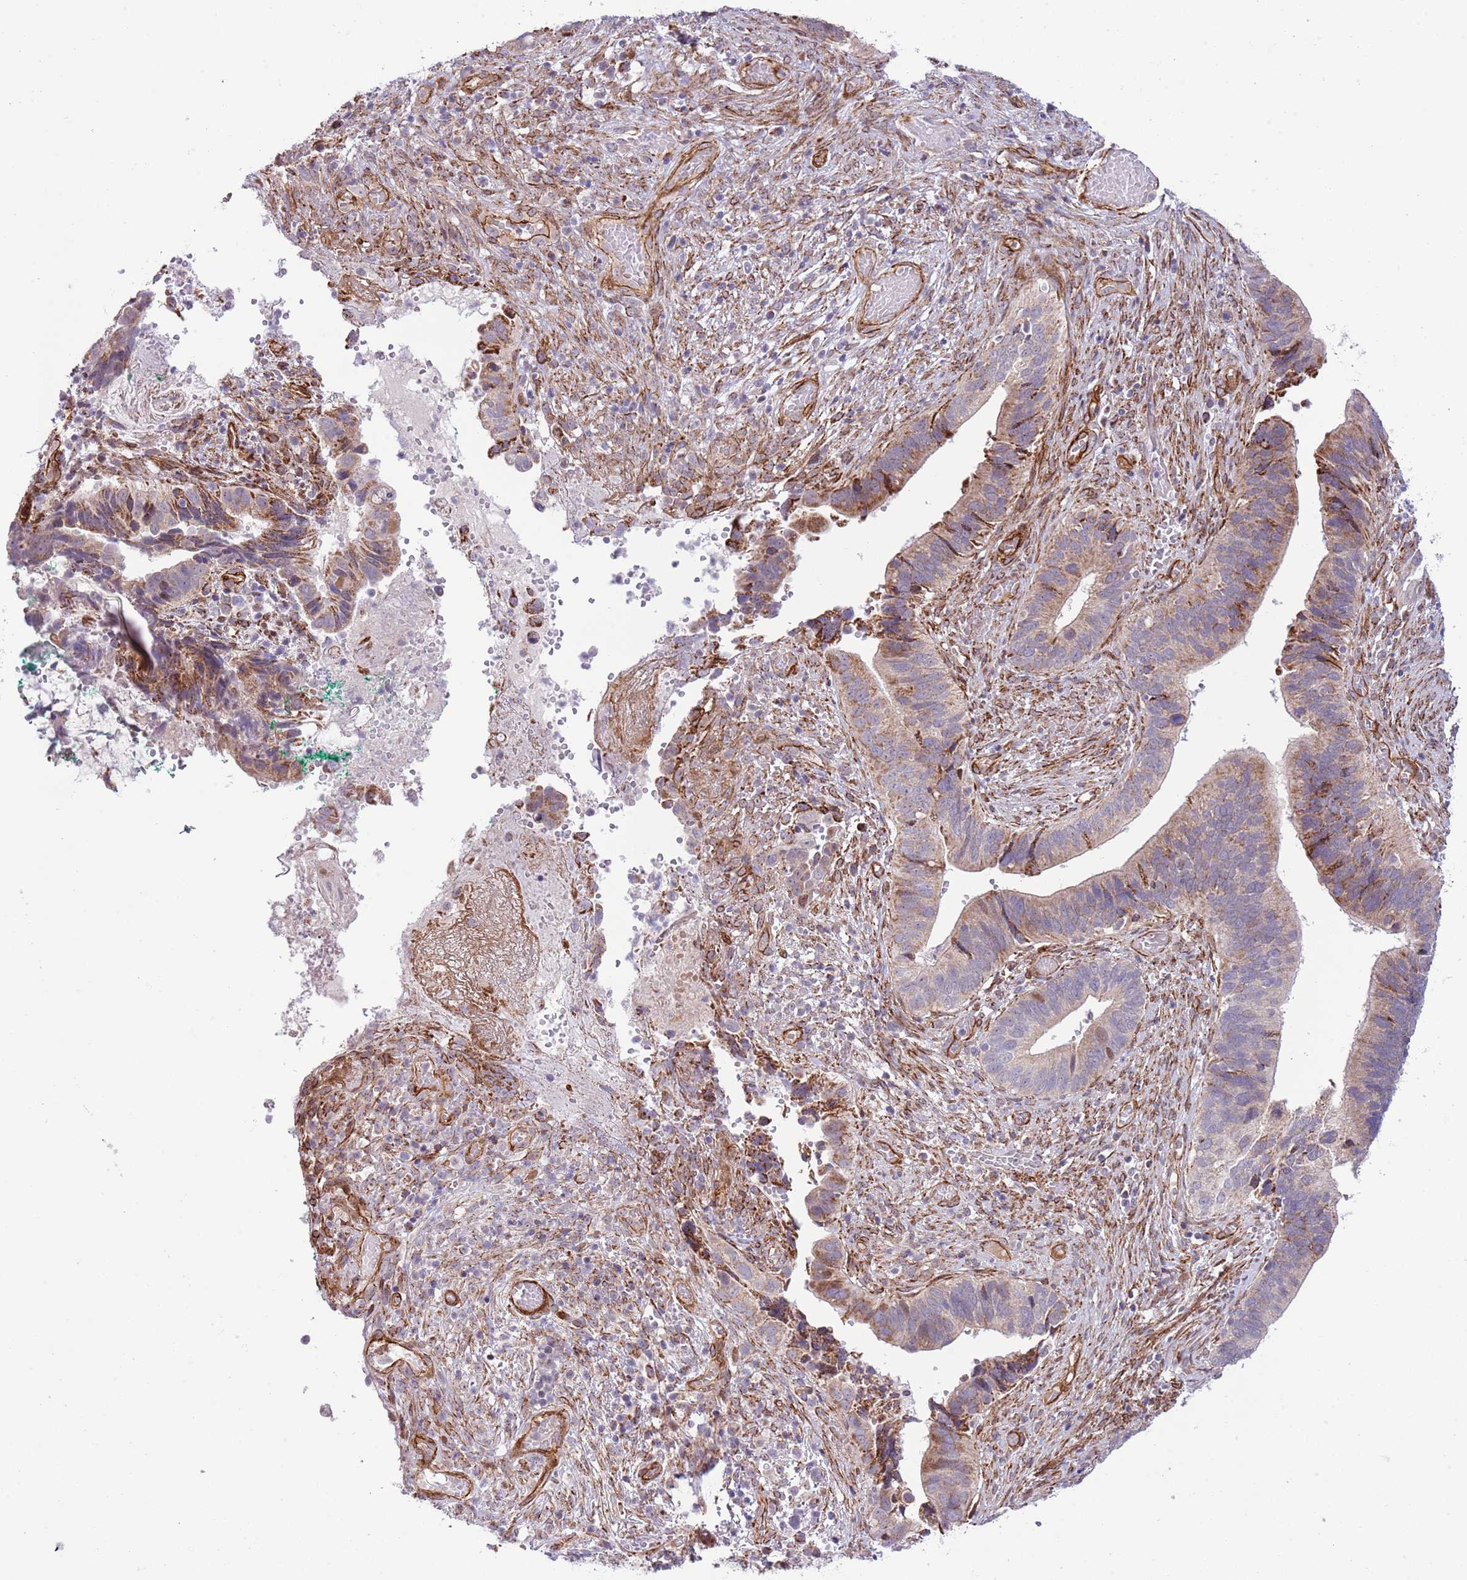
{"staining": {"intensity": "moderate", "quantity": "<25%", "location": "cytoplasmic/membranous"}, "tissue": "cervical cancer", "cell_type": "Tumor cells", "image_type": "cancer", "snomed": [{"axis": "morphology", "description": "Adenocarcinoma, NOS"}, {"axis": "topography", "description": "Cervix"}], "caption": "Protein staining of cervical cancer (adenocarcinoma) tissue displays moderate cytoplasmic/membranous staining in about <25% of tumor cells. (DAB (3,3'-diaminobenzidine) IHC with brightfield microscopy, high magnification).", "gene": "NEK3", "patient": {"sex": "female", "age": 42}}